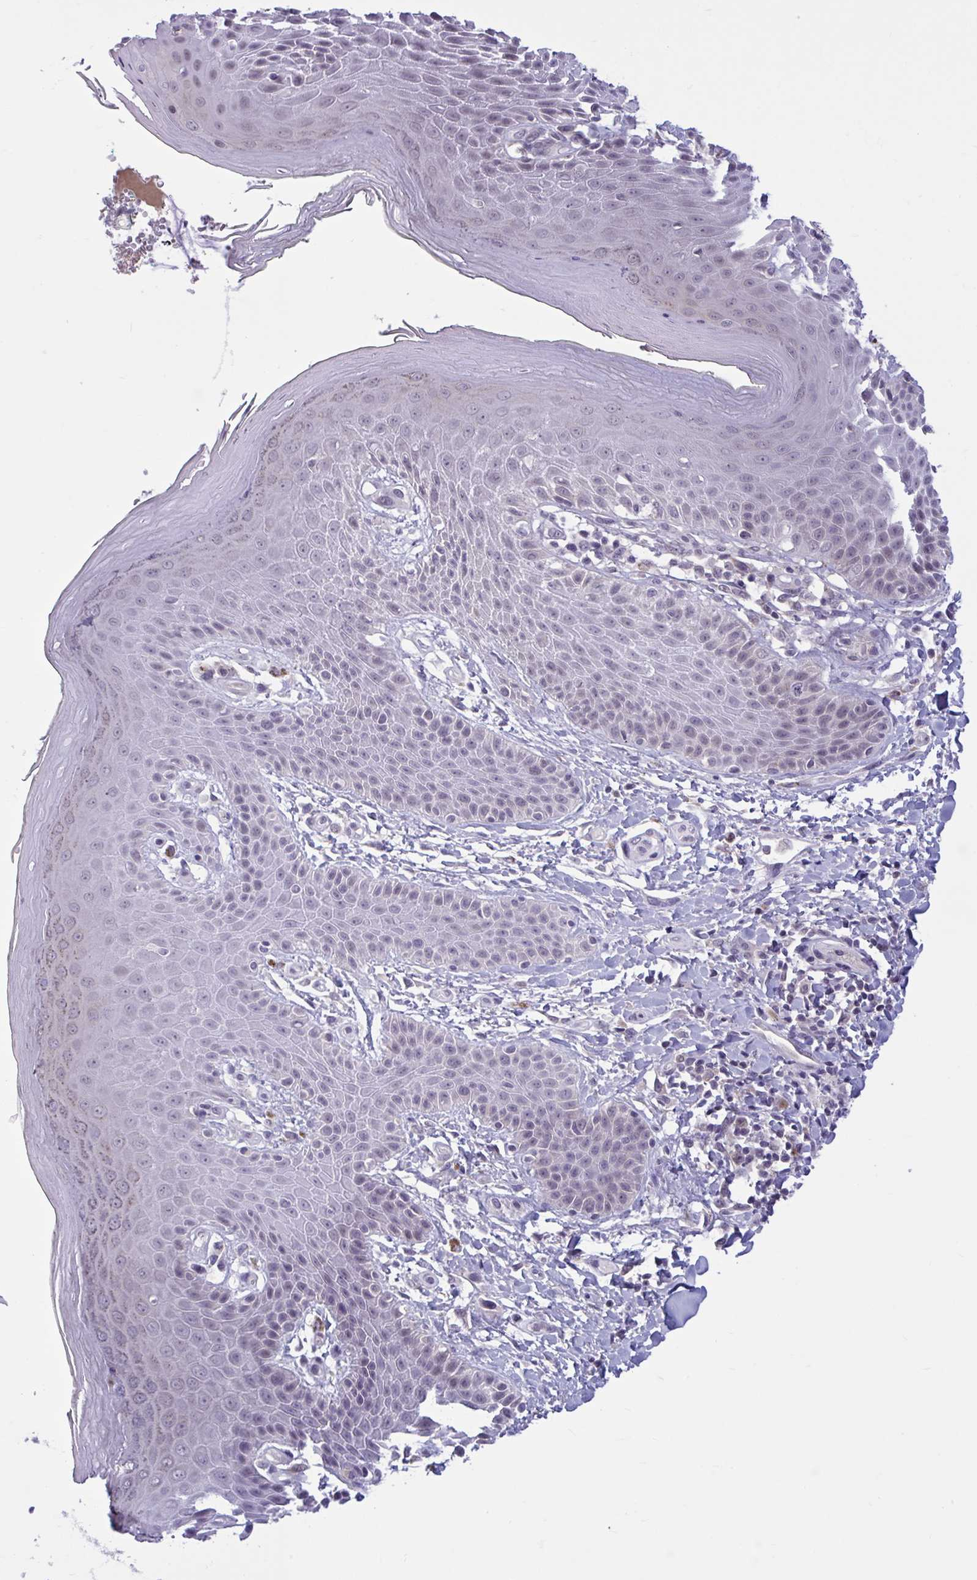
{"staining": {"intensity": "negative", "quantity": "none", "location": "none"}, "tissue": "skin", "cell_type": "Epidermal cells", "image_type": "normal", "snomed": [{"axis": "morphology", "description": "Normal tissue, NOS"}, {"axis": "topography", "description": "Peripheral nerve tissue"}], "caption": "A histopathology image of skin stained for a protein reveals no brown staining in epidermal cells.", "gene": "CNGB3", "patient": {"sex": "male", "age": 51}}